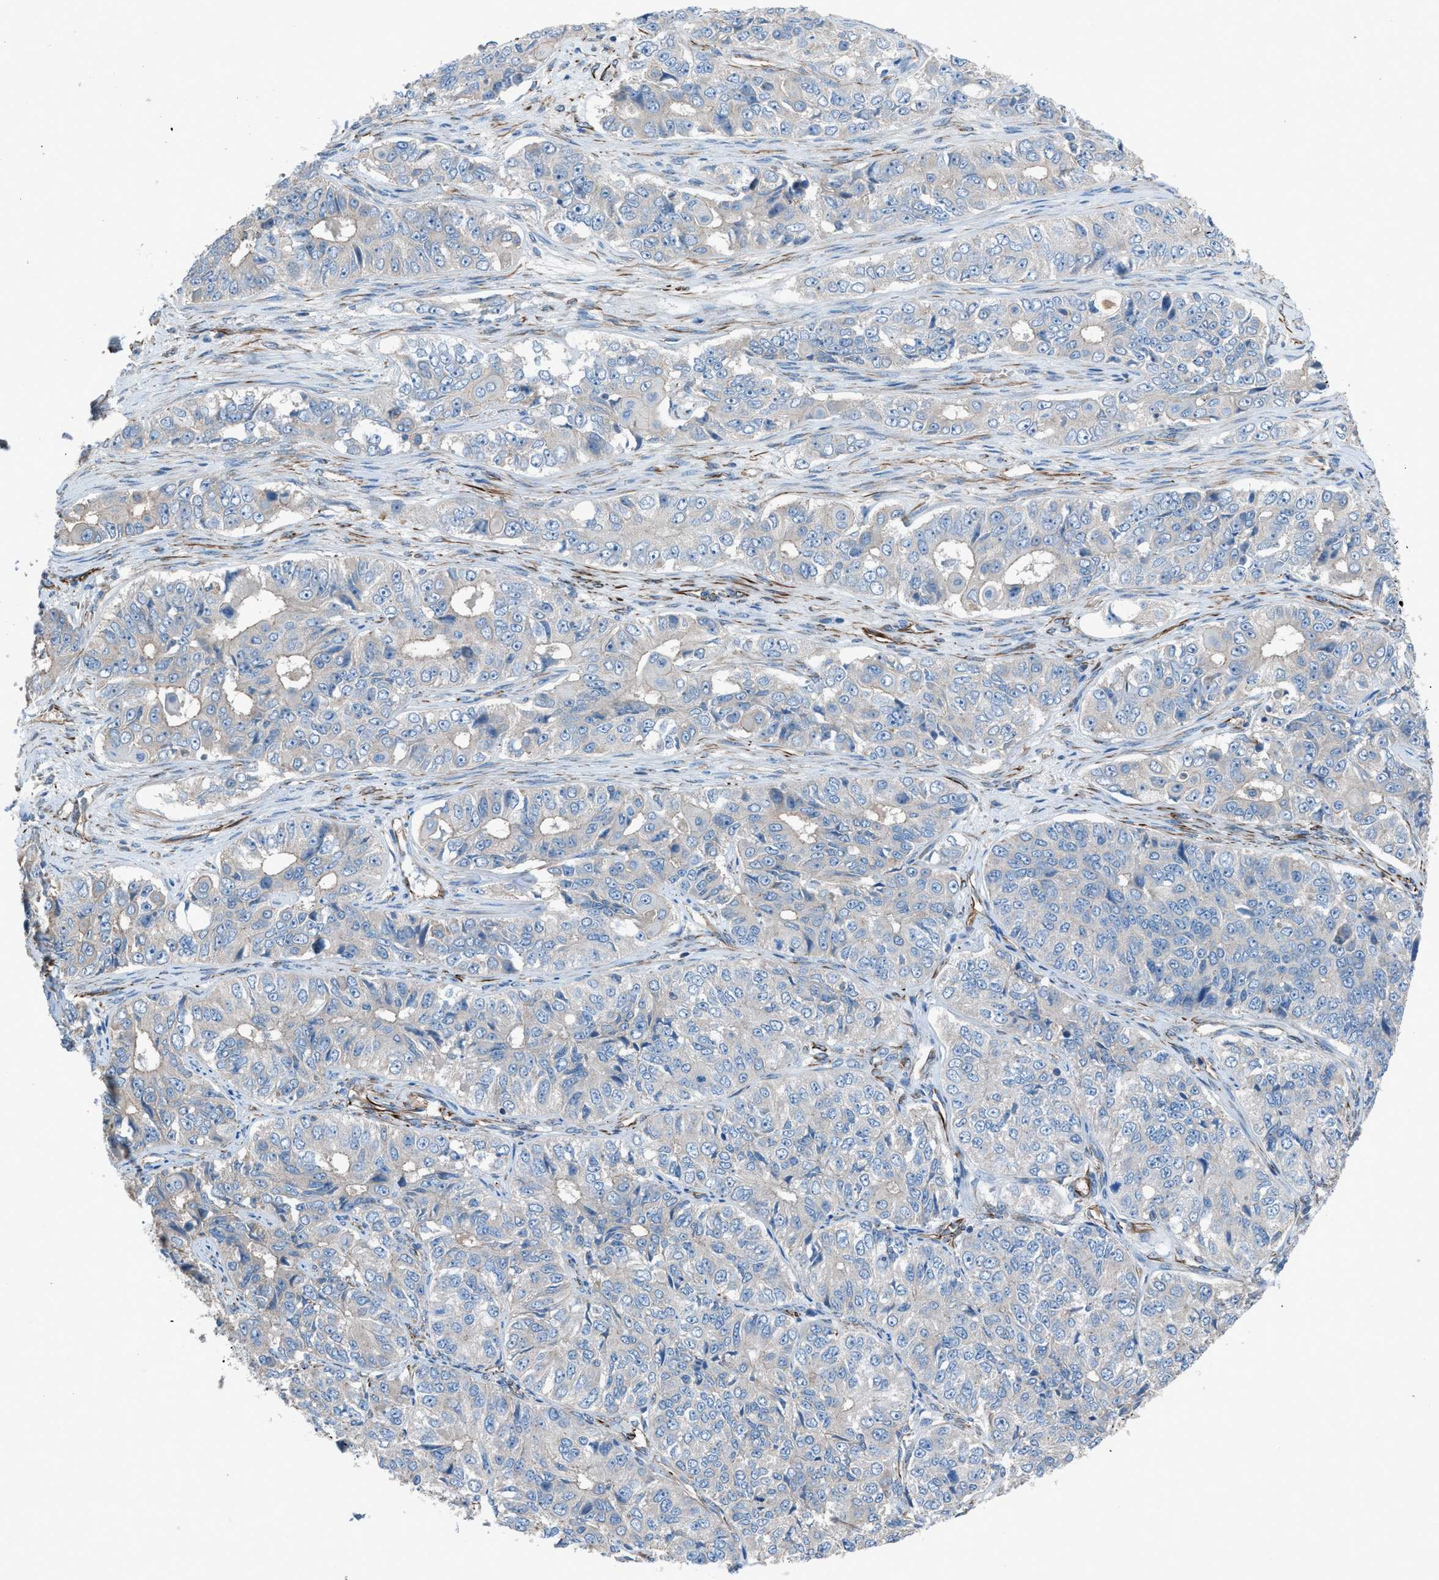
{"staining": {"intensity": "negative", "quantity": "none", "location": "none"}, "tissue": "ovarian cancer", "cell_type": "Tumor cells", "image_type": "cancer", "snomed": [{"axis": "morphology", "description": "Carcinoma, endometroid"}, {"axis": "topography", "description": "Ovary"}], "caption": "Immunohistochemistry (IHC) histopathology image of human ovarian cancer stained for a protein (brown), which demonstrates no expression in tumor cells.", "gene": "CABP7", "patient": {"sex": "female", "age": 51}}